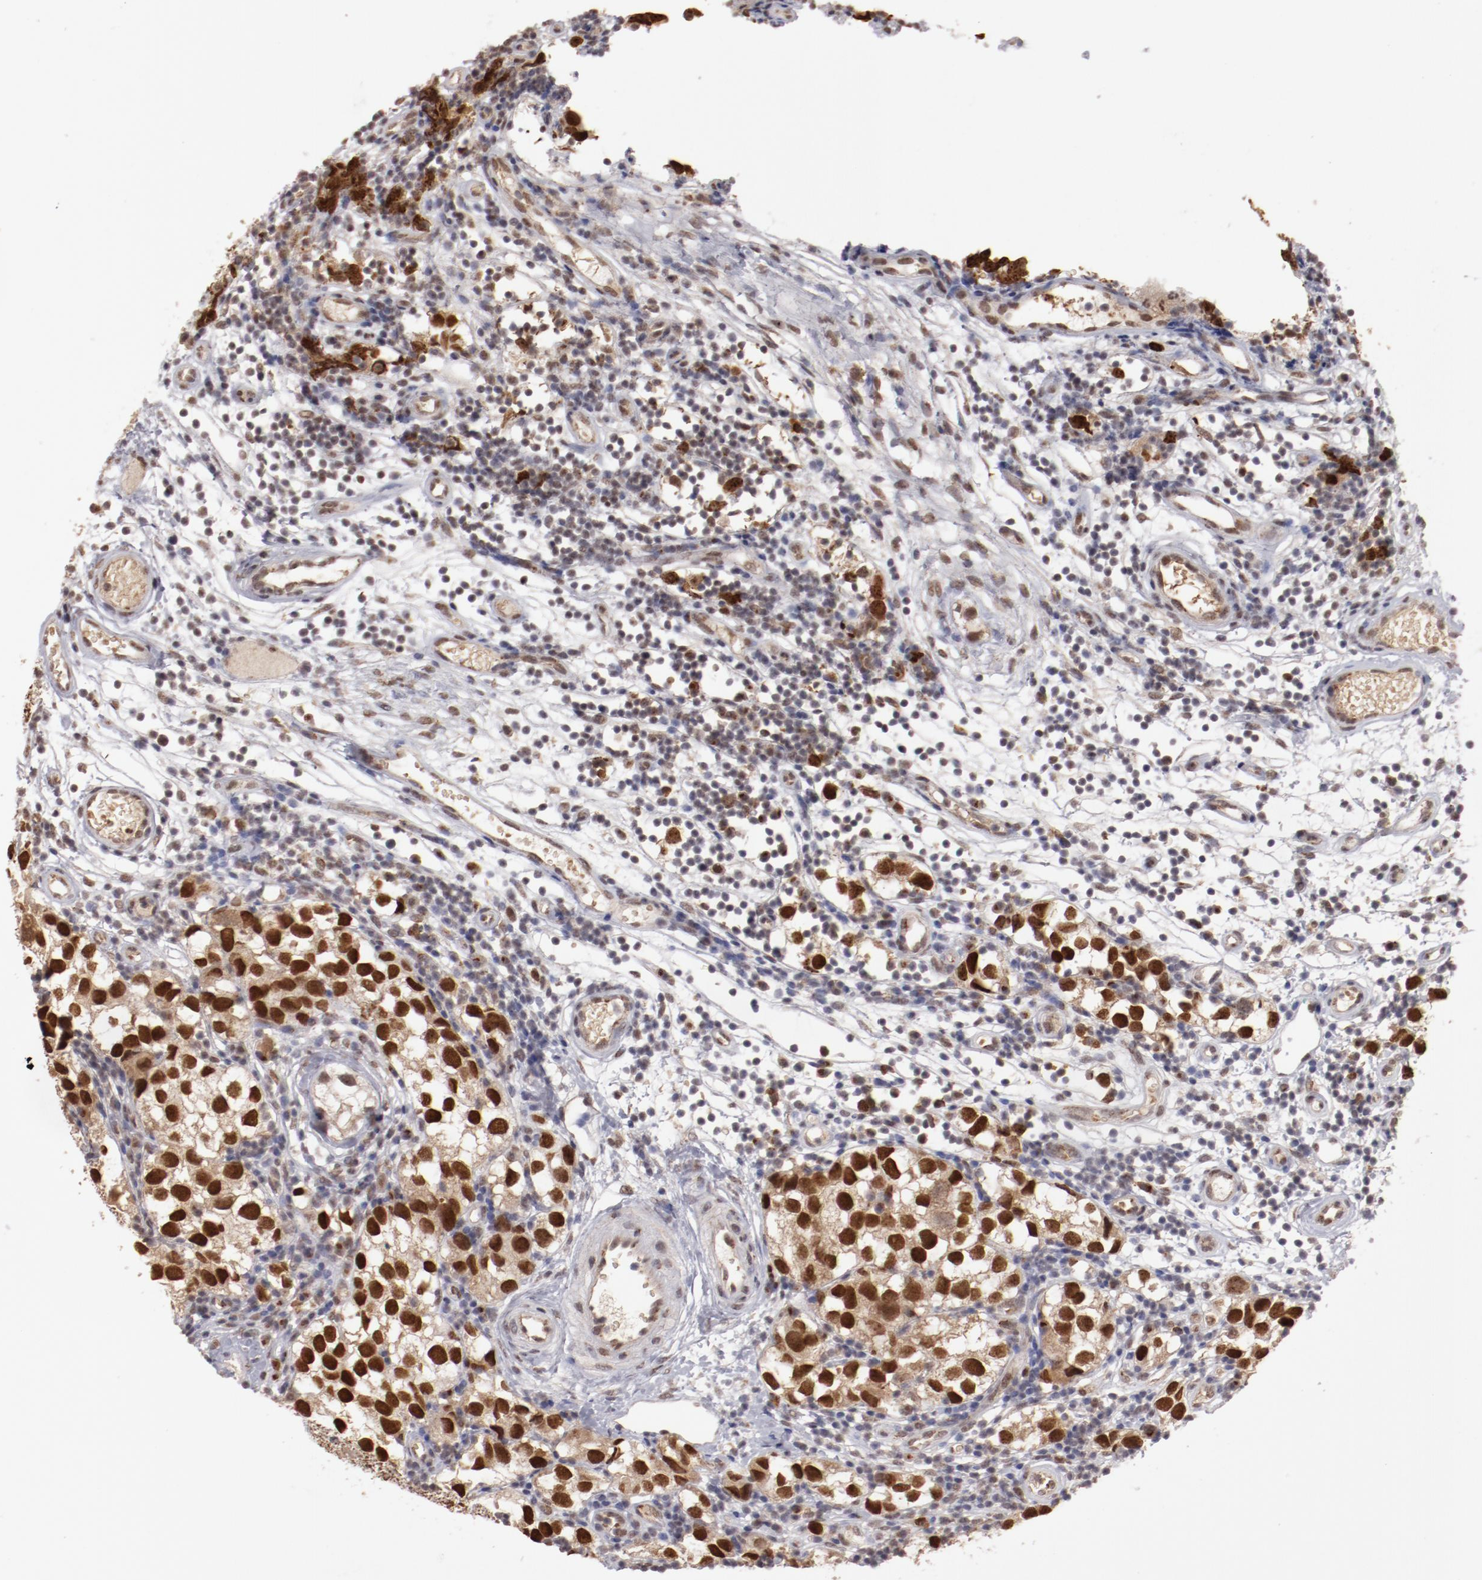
{"staining": {"intensity": "strong", "quantity": ">75%", "location": "cytoplasmic/membranous,nuclear"}, "tissue": "testis cancer", "cell_type": "Tumor cells", "image_type": "cancer", "snomed": [{"axis": "morphology", "description": "Seminoma, NOS"}, {"axis": "topography", "description": "Testis"}], "caption": "Strong cytoplasmic/membranous and nuclear staining for a protein is appreciated in approximately >75% of tumor cells of testis cancer using immunohistochemistry.", "gene": "NFE2", "patient": {"sex": "male", "age": 39}}